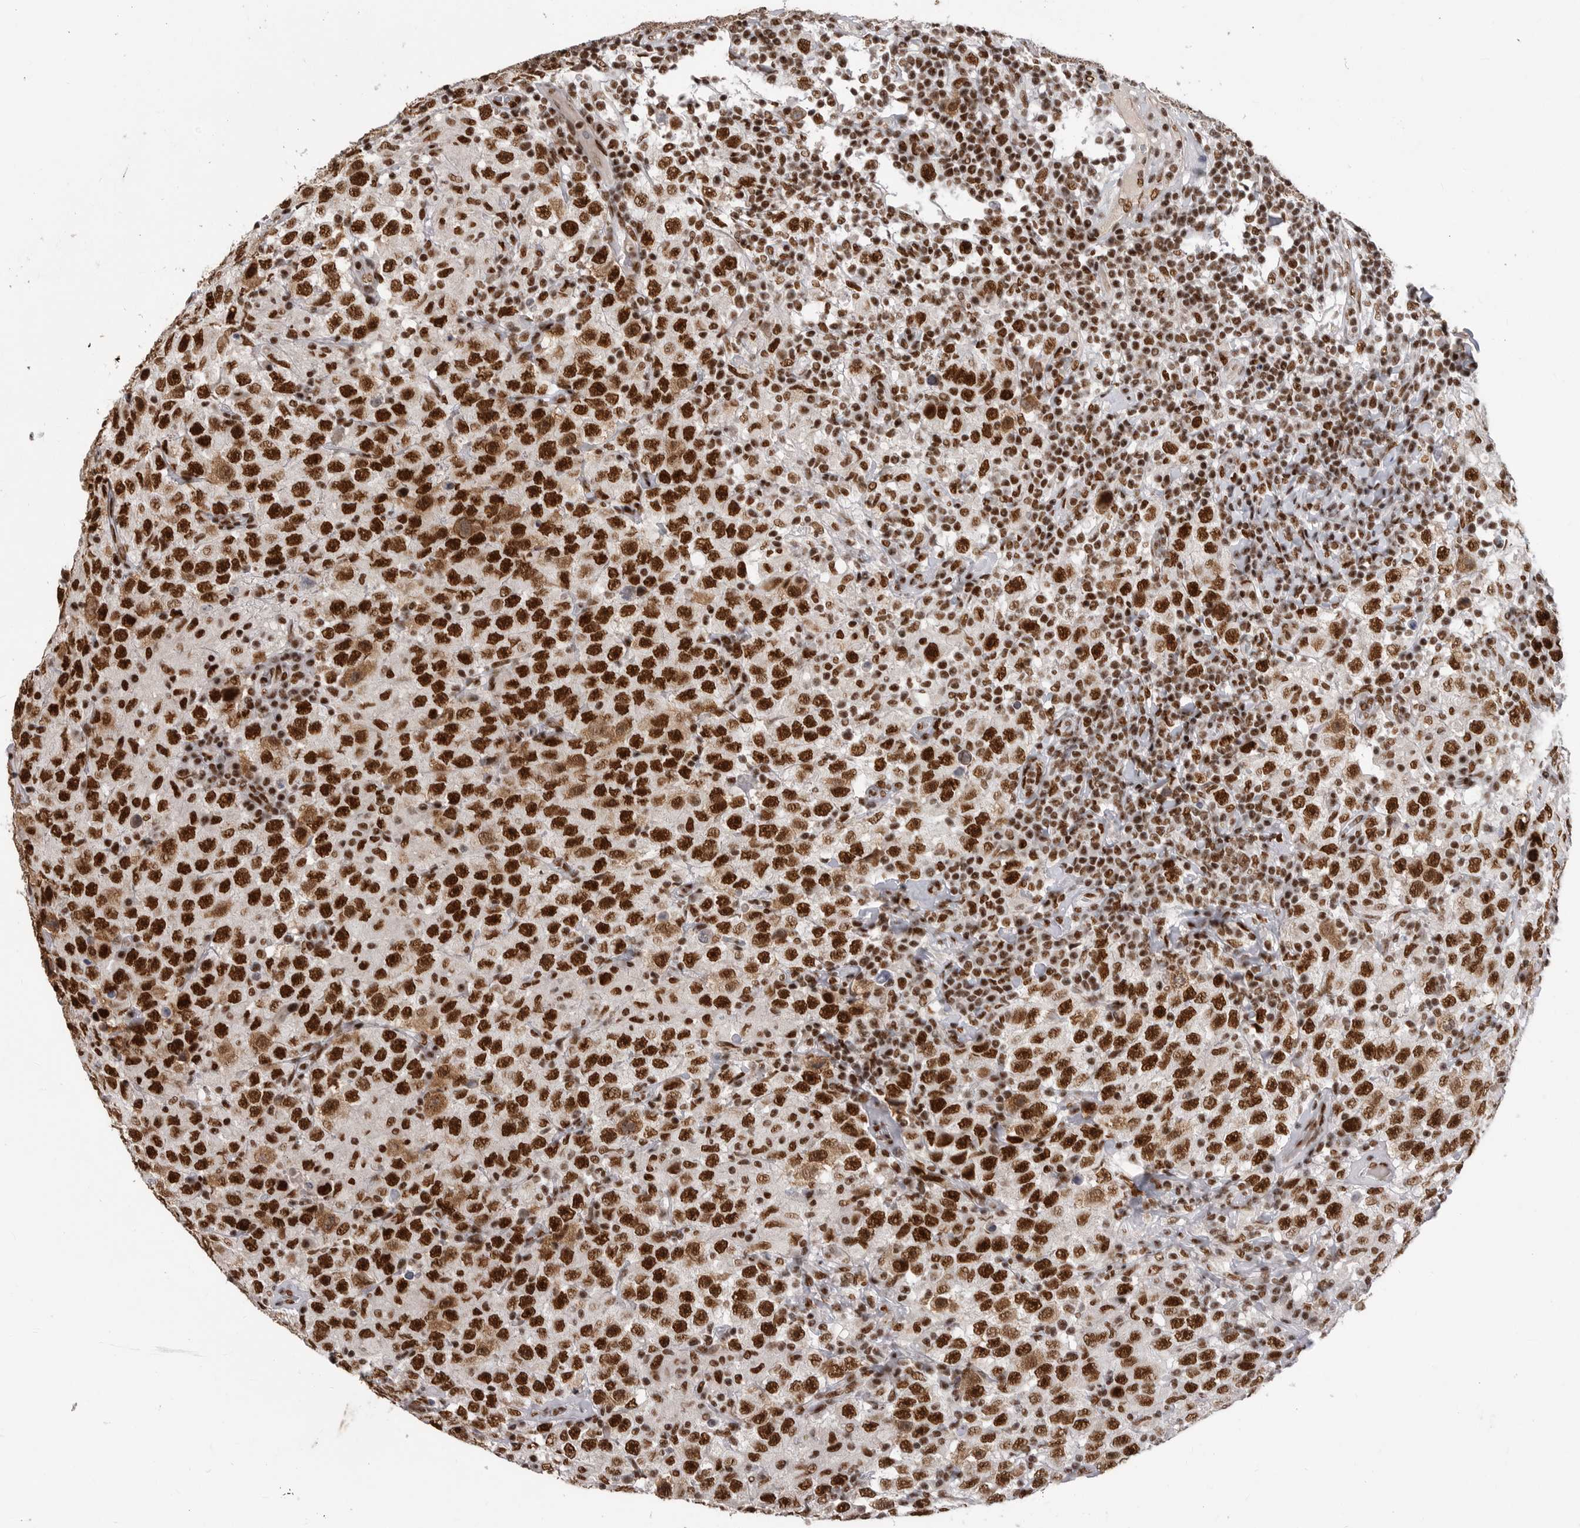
{"staining": {"intensity": "strong", "quantity": ">75%", "location": "nuclear"}, "tissue": "testis cancer", "cell_type": "Tumor cells", "image_type": "cancer", "snomed": [{"axis": "morphology", "description": "Seminoma, NOS"}, {"axis": "topography", "description": "Testis"}], "caption": "Protein staining of testis cancer tissue displays strong nuclear staining in about >75% of tumor cells. The staining was performed using DAB, with brown indicating positive protein expression. Nuclei are stained blue with hematoxylin.", "gene": "PPP1R8", "patient": {"sex": "male", "age": 41}}